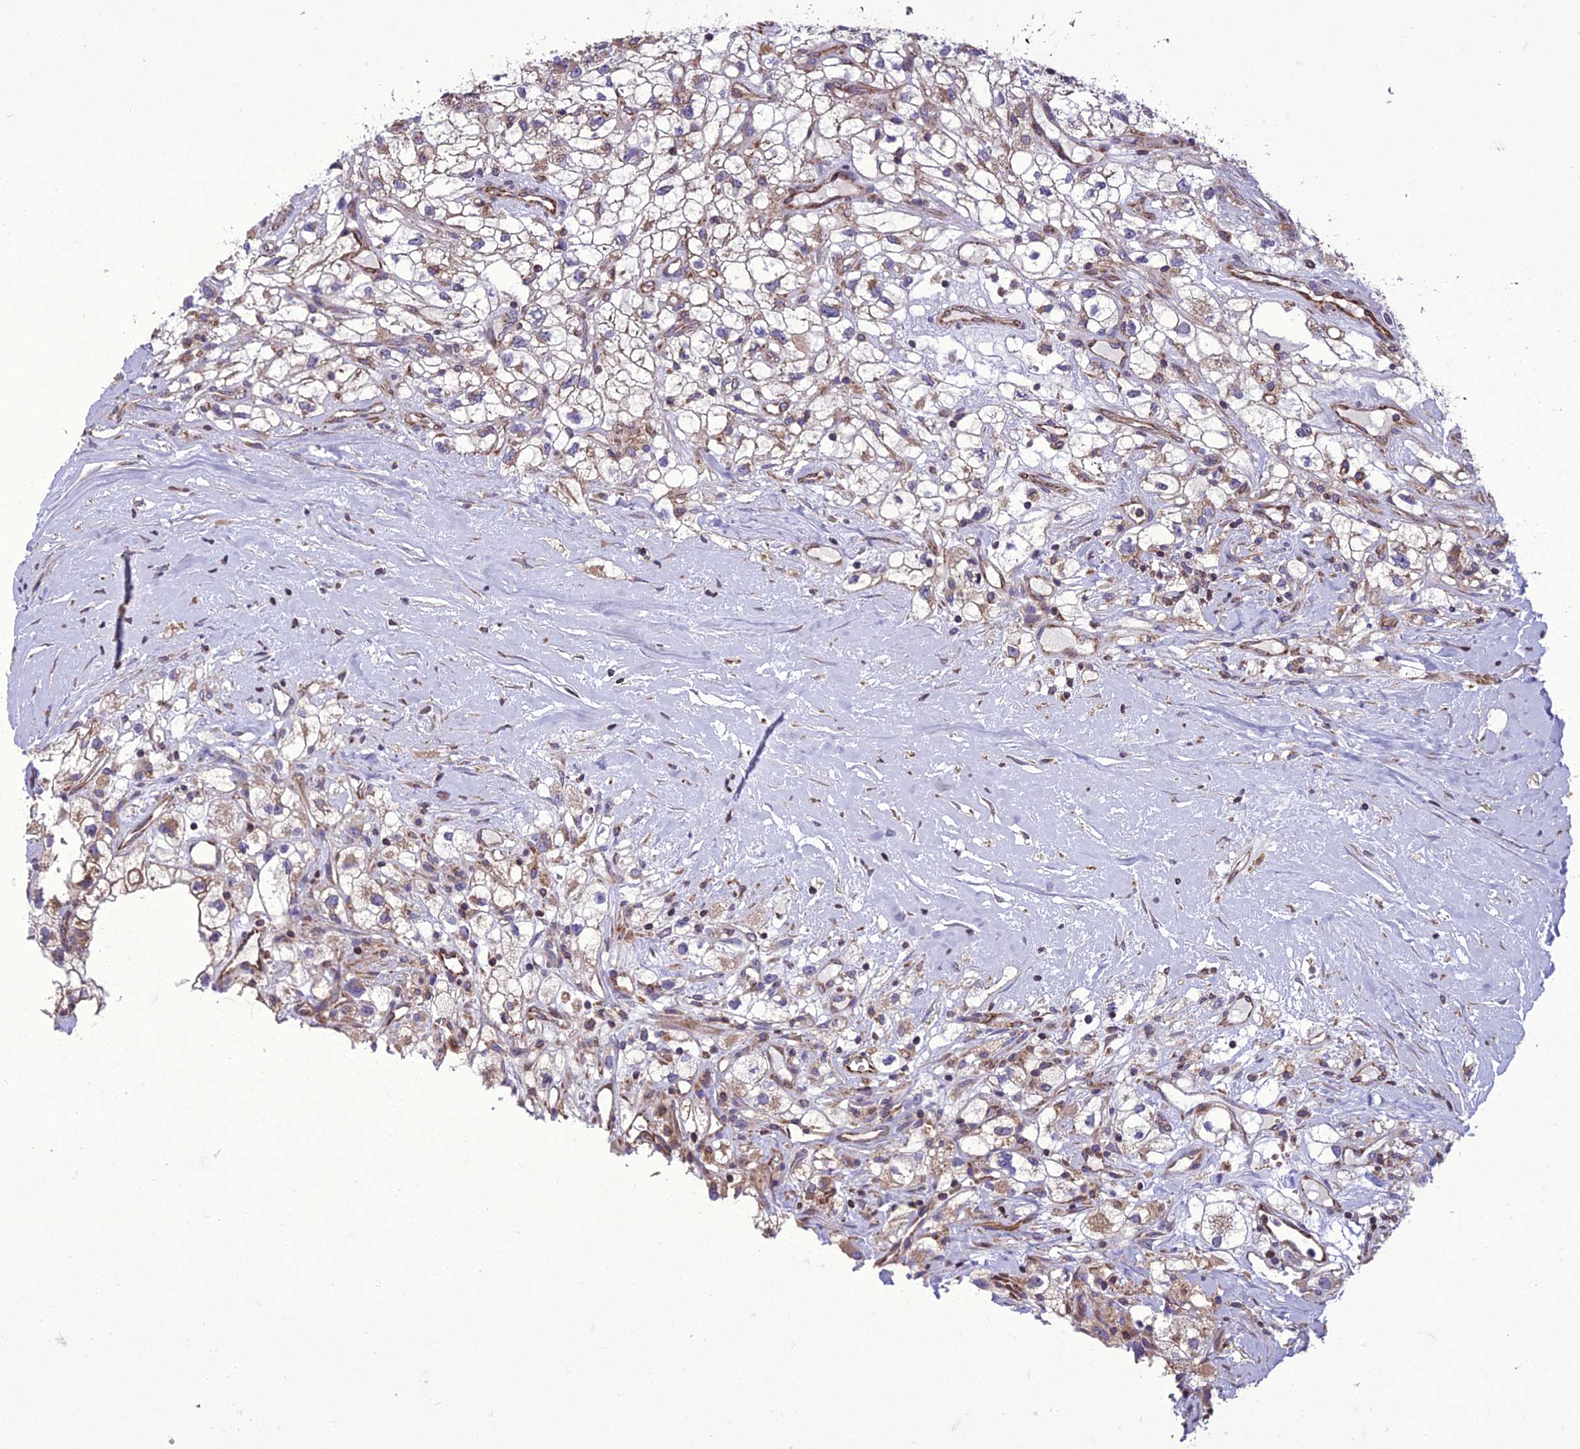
{"staining": {"intensity": "moderate", "quantity": "<25%", "location": "cytoplasmic/membranous"}, "tissue": "renal cancer", "cell_type": "Tumor cells", "image_type": "cancer", "snomed": [{"axis": "morphology", "description": "Adenocarcinoma, NOS"}, {"axis": "topography", "description": "Kidney"}], "caption": "A micrograph of human renal adenocarcinoma stained for a protein exhibits moderate cytoplasmic/membranous brown staining in tumor cells.", "gene": "GIMAP1", "patient": {"sex": "male", "age": 59}}